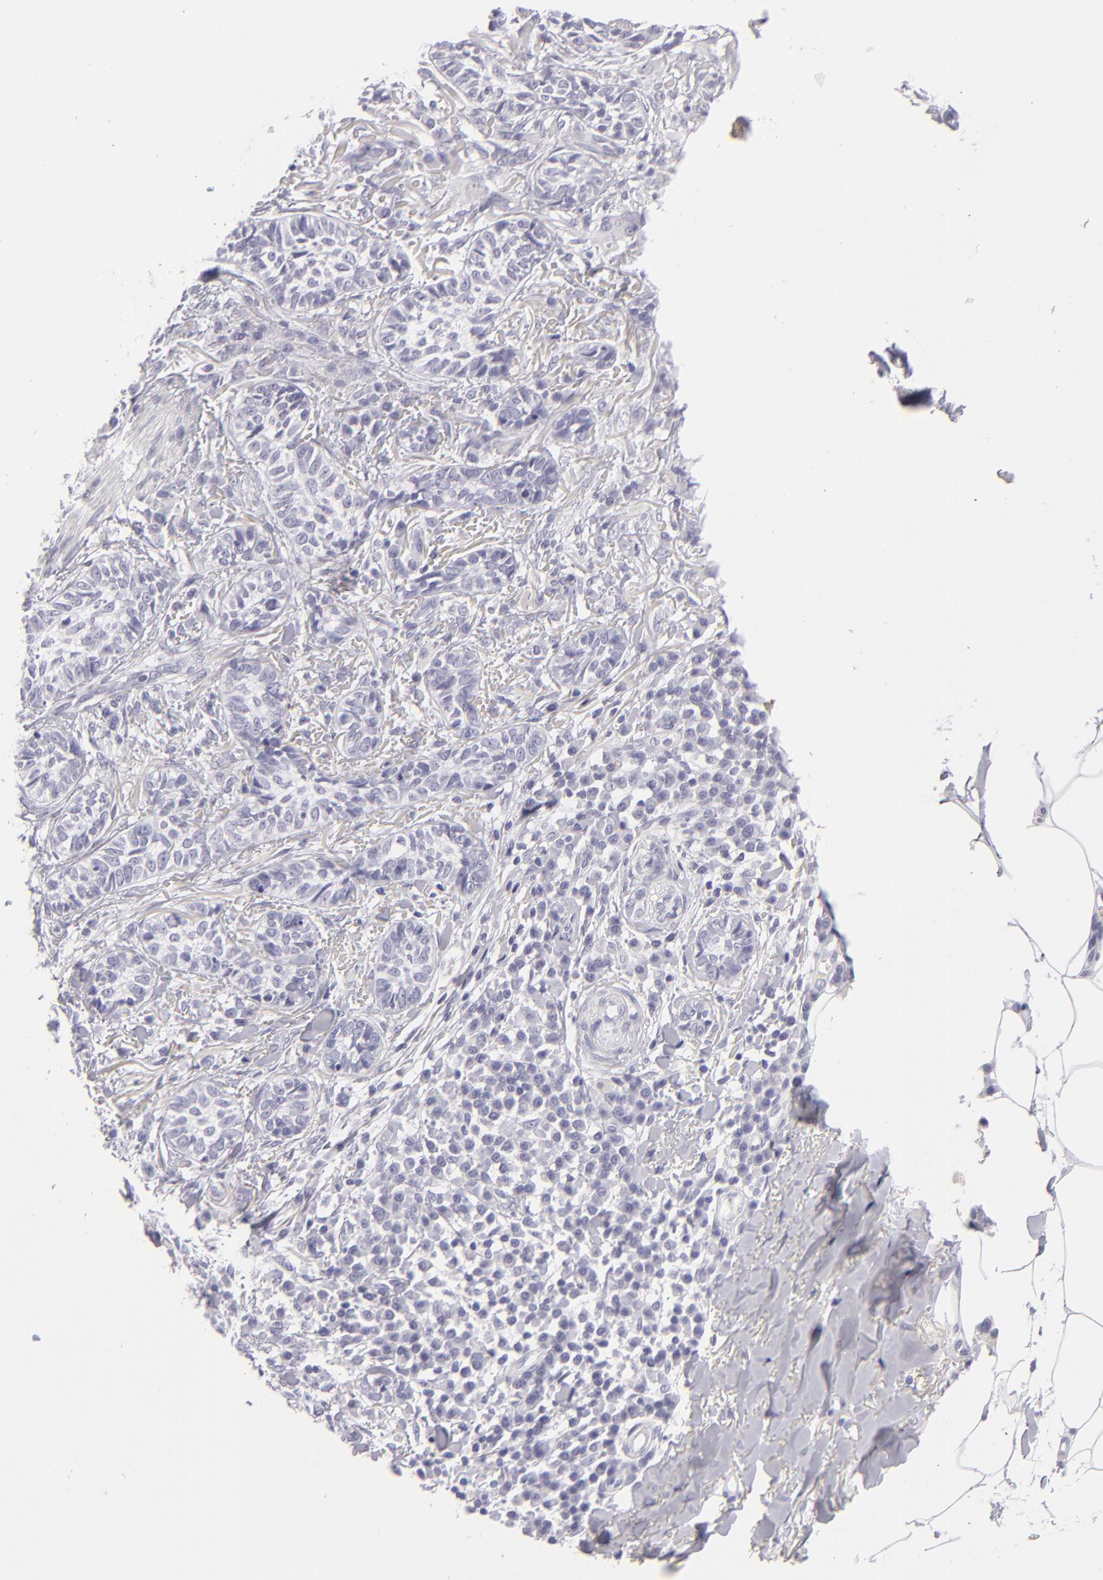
{"staining": {"intensity": "negative", "quantity": "none", "location": "none"}, "tissue": "skin cancer", "cell_type": "Tumor cells", "image_type": "cancer", "snomed": [{"axis": "morphology", "description": "Basal cell carcinoma"}, {"axis": "topography", "description": "Skin"}], "caption": "Skin cancer stained for a protein using immunohistochemistry (IHC) reveals no expression tumor cells.", "gene": "VIL1", "patient": {"sex": "female", "age": 89}}